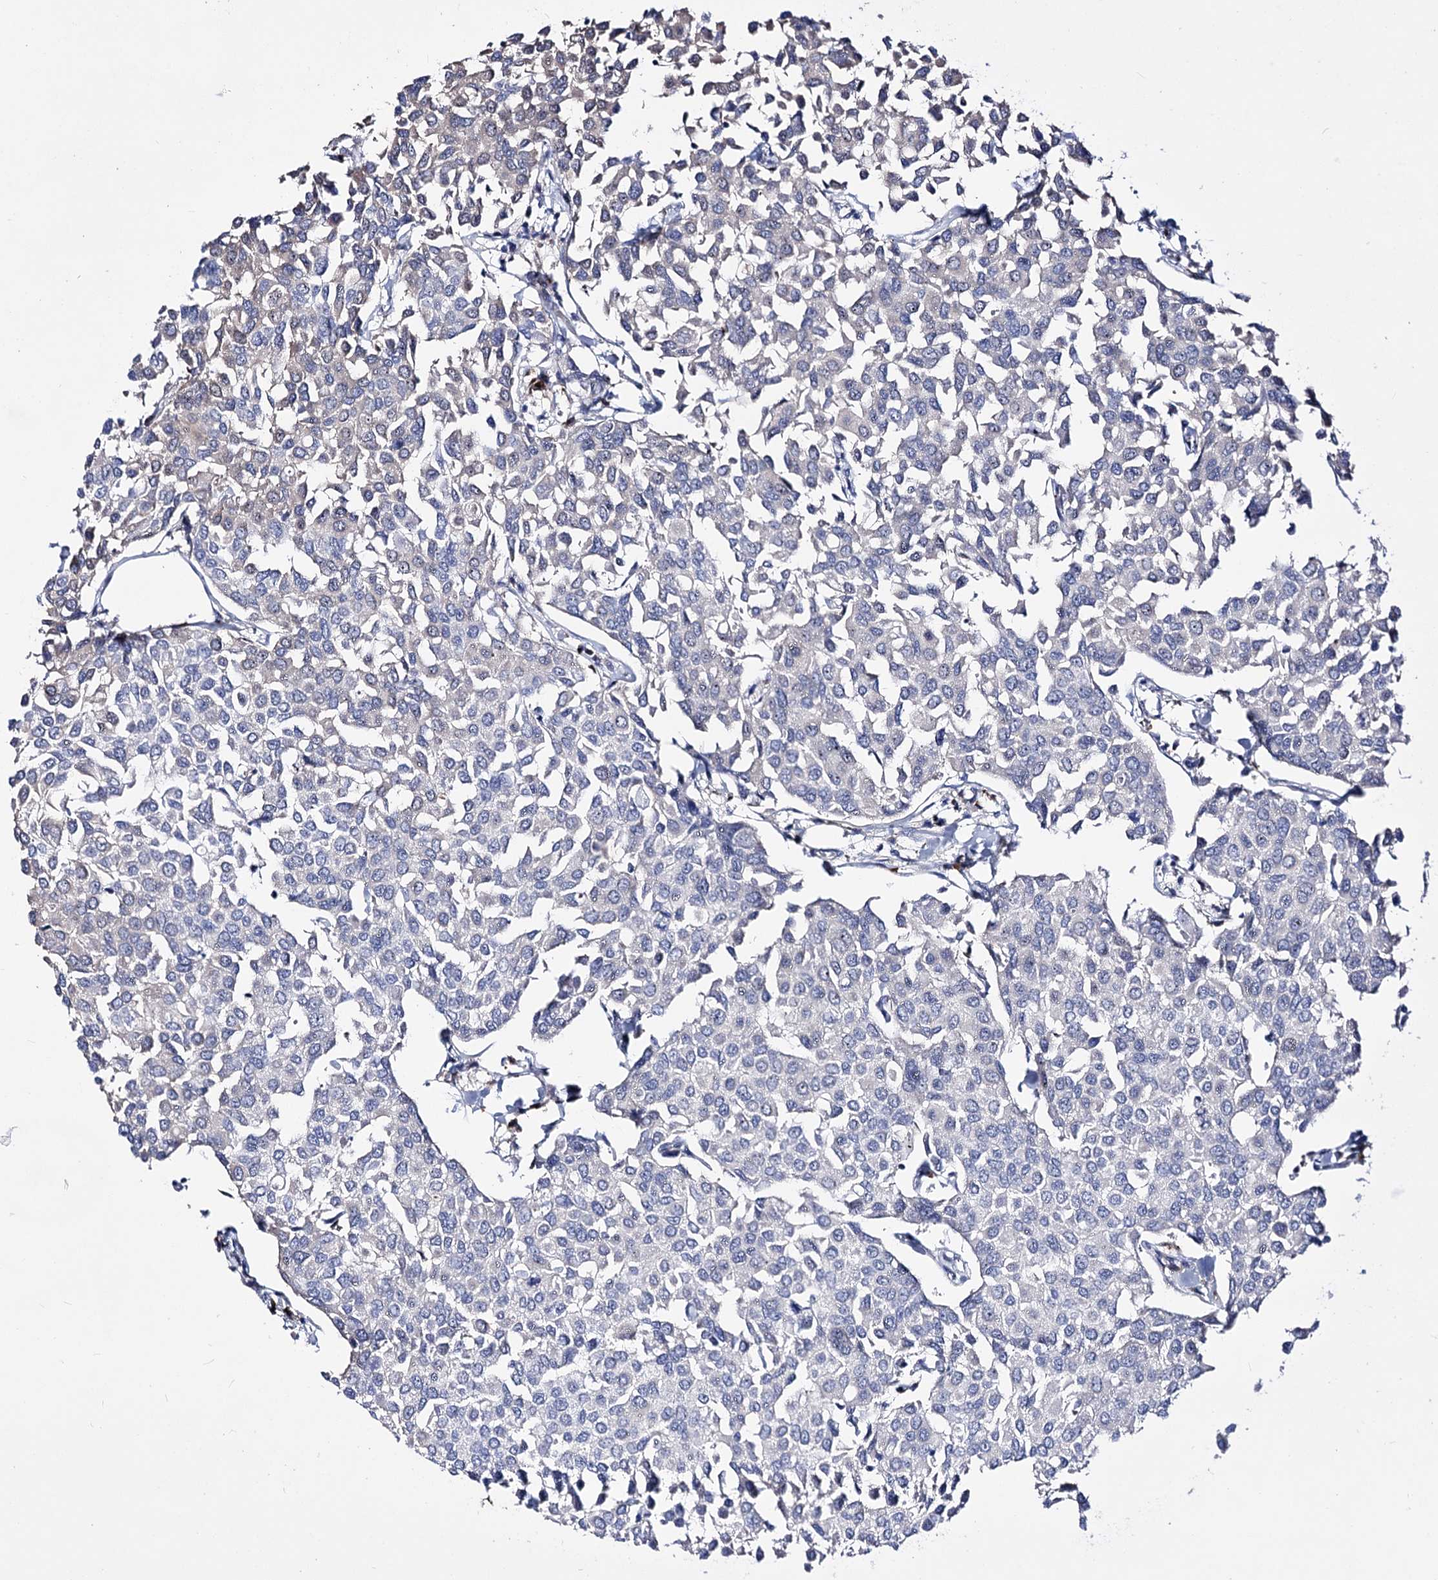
{"staining": {"intensity": "negative", "quantity": "none", "location": "none"}, "tissue": "breast cancer", "cell_type": "Tumor cells", "image_type": "cancer", "snomed": [{"axis": "morphology", "description": "Duct carcinoma"}, {"axis": "topography", "description": "Breast"}], "caption": "An IHC photomicrograph of breast invasive ductal carcinoma is shown. There is no staining in tumor cells of breast invasive ductal carcinoma. (Immunohistochemistry (ihc), brightfield microscopy, high magnification).", "gene": "PCGF5", "patient": {"sex": "female", "age": 55}}